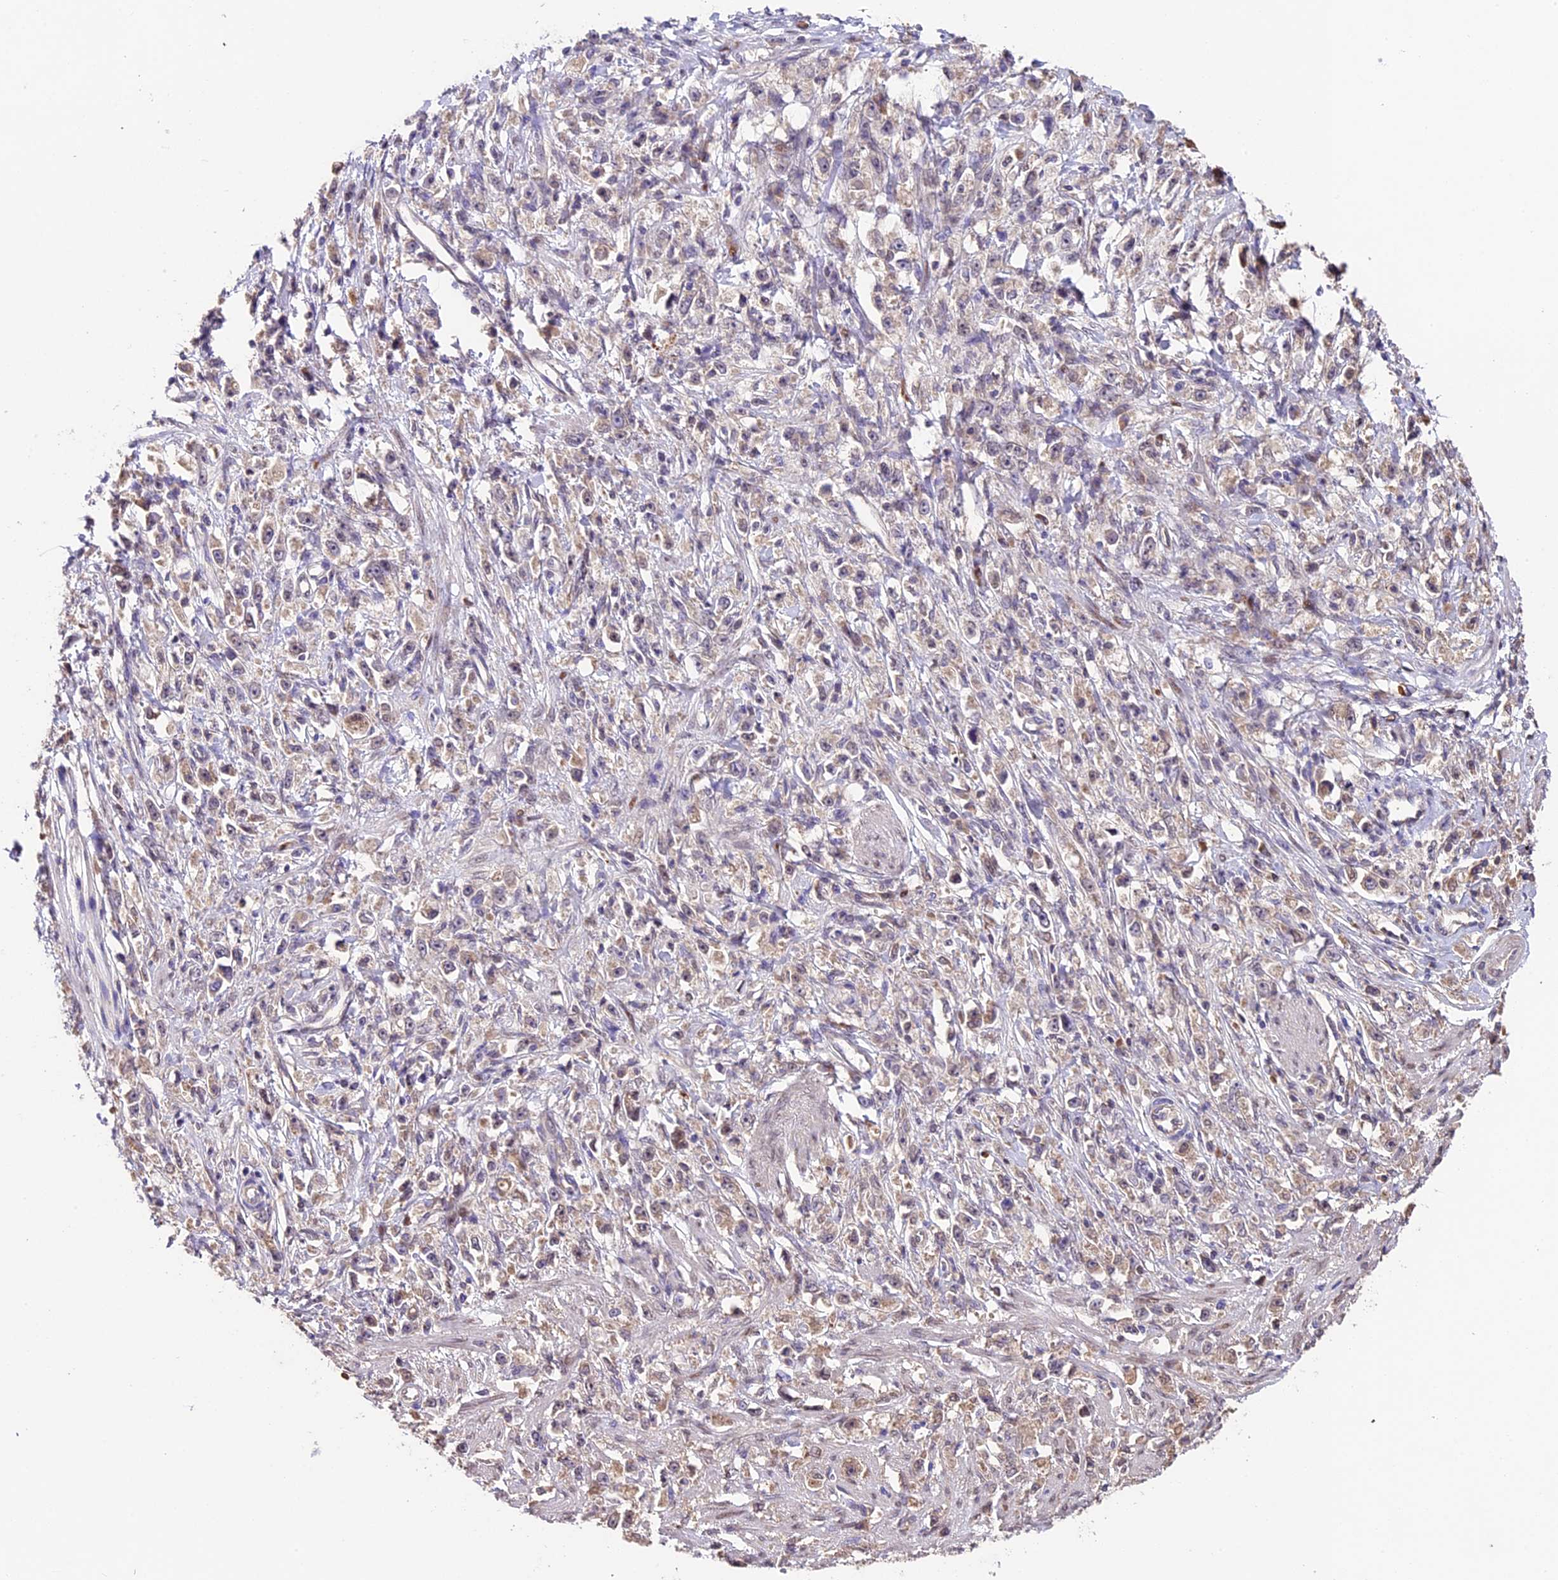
{"staining": {"intensity": "weak", "quantity": "25%-75%", "location": "cytoplasmic/membranous"}, "tissue": "stomach cancer", "cell_type": "Tumor cells", "image_type": "cancer", "snomed": [{"axis": "morphology", "description": "Adenocarcinoma, NOS"}, {"axis": "topography", "description": "Stomach"}], "caption": "Protein analysis of adenocarcinoma (stomach) tissue reveals weak cytoplasmic/membranous positivity in about 25%-75% of tumor cells.", "gene": "SBNO2", "patient": {"sex": "female", "age": 59}}